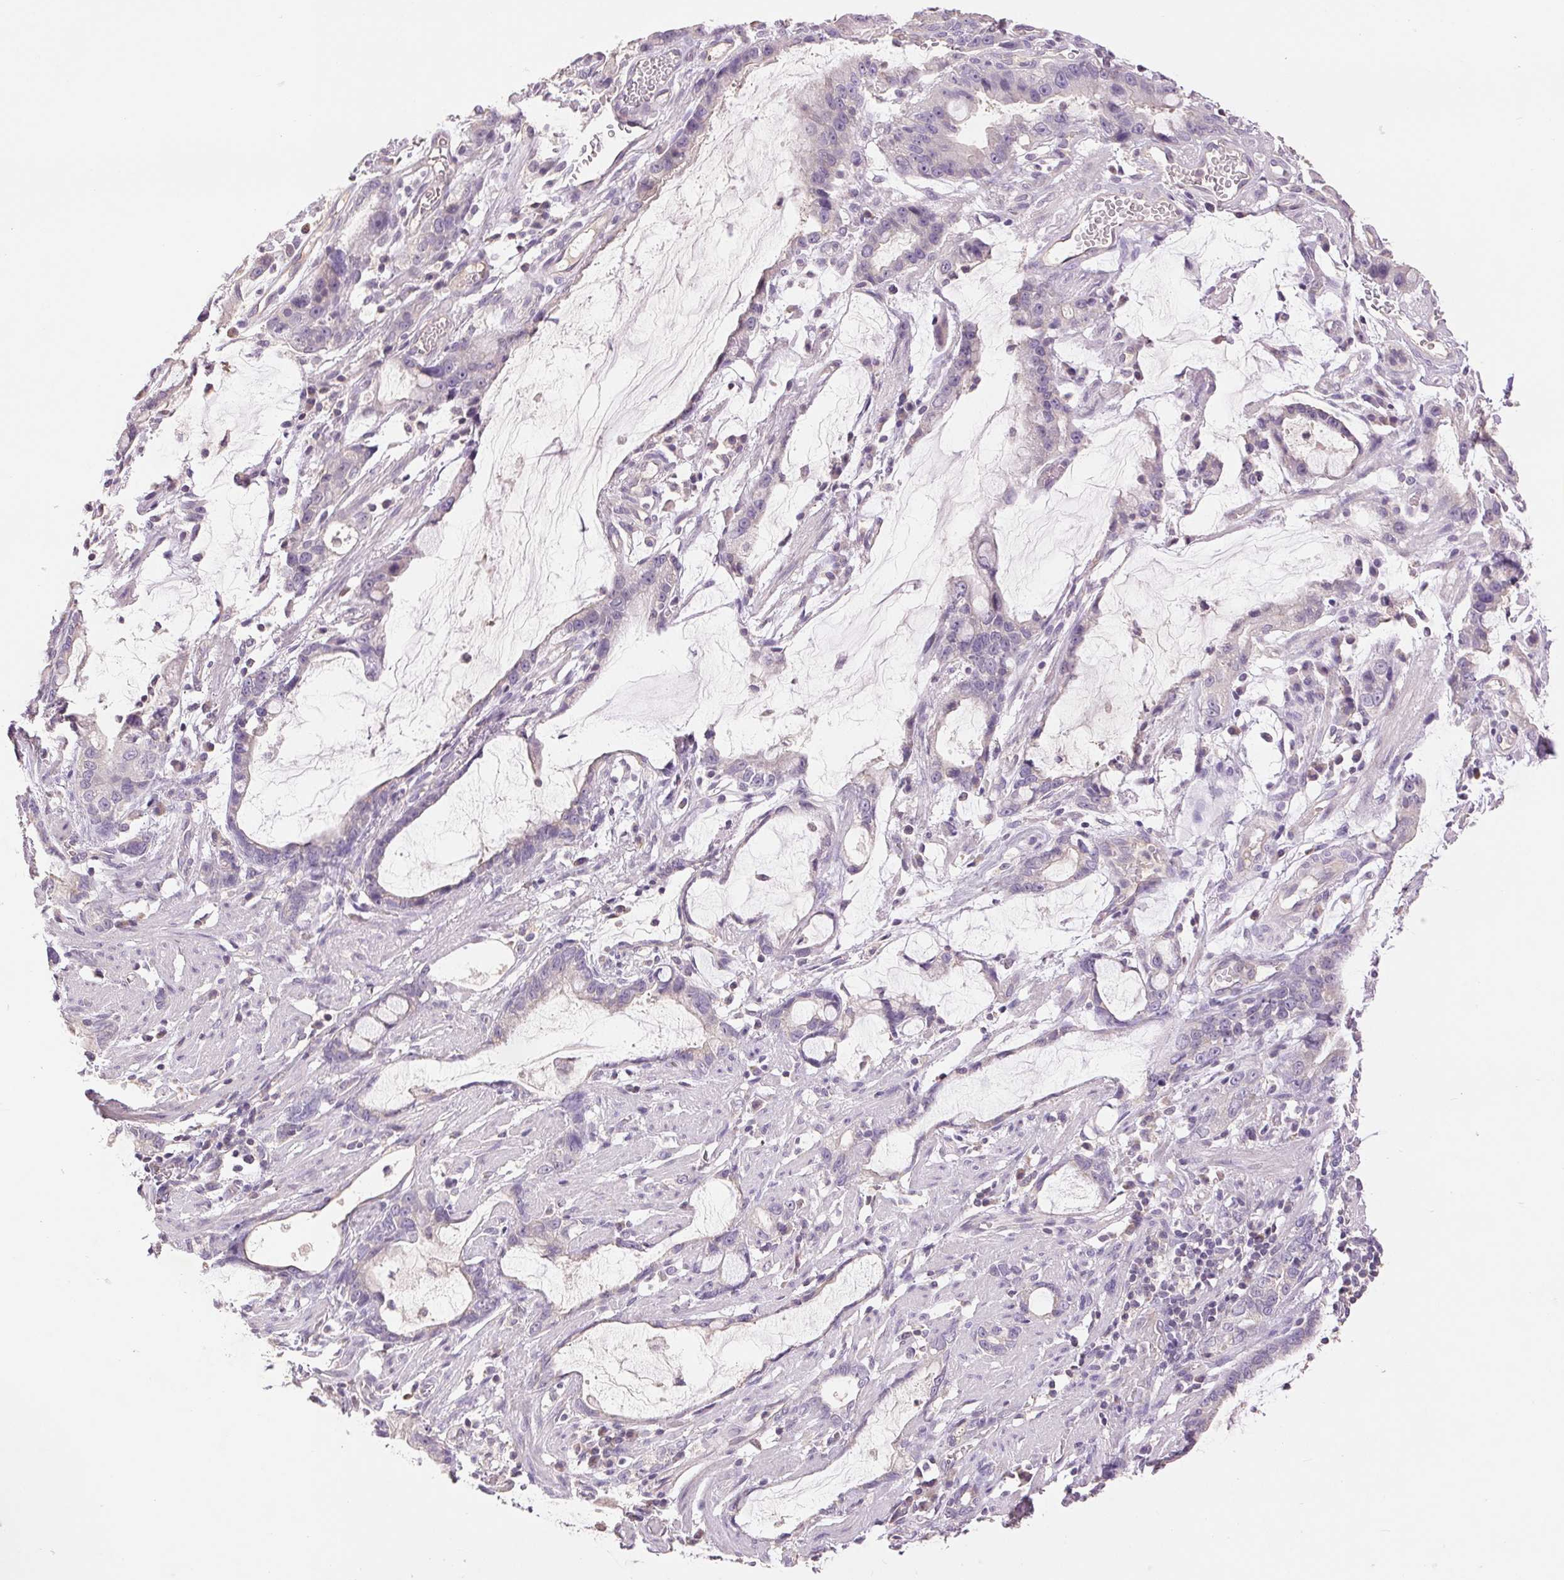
{"staining": {"intensity": "negative", "quantity": "none", "location": "none"}, "tissue": "stomach cancer", "cell_type": "Tumor cells", "image_type": "cancer", "snomed": [{"axis": "morphology", "description": "Adenocarcinoma, NOS"}, {"axis": "topography", "description": "Stomach"}], "caption": "There is no significant positivity in tumor cells of stomach adenocarcinoma. The staining was performed using DAB (3,3'-diaminobenzidine) to visualize the protein expression in brown, while the nuclei were stained in blue with hematoxylin (Magnification: 20x).", "gene": "FXYD4", "patient": {"sex": "male", "age": 55}}